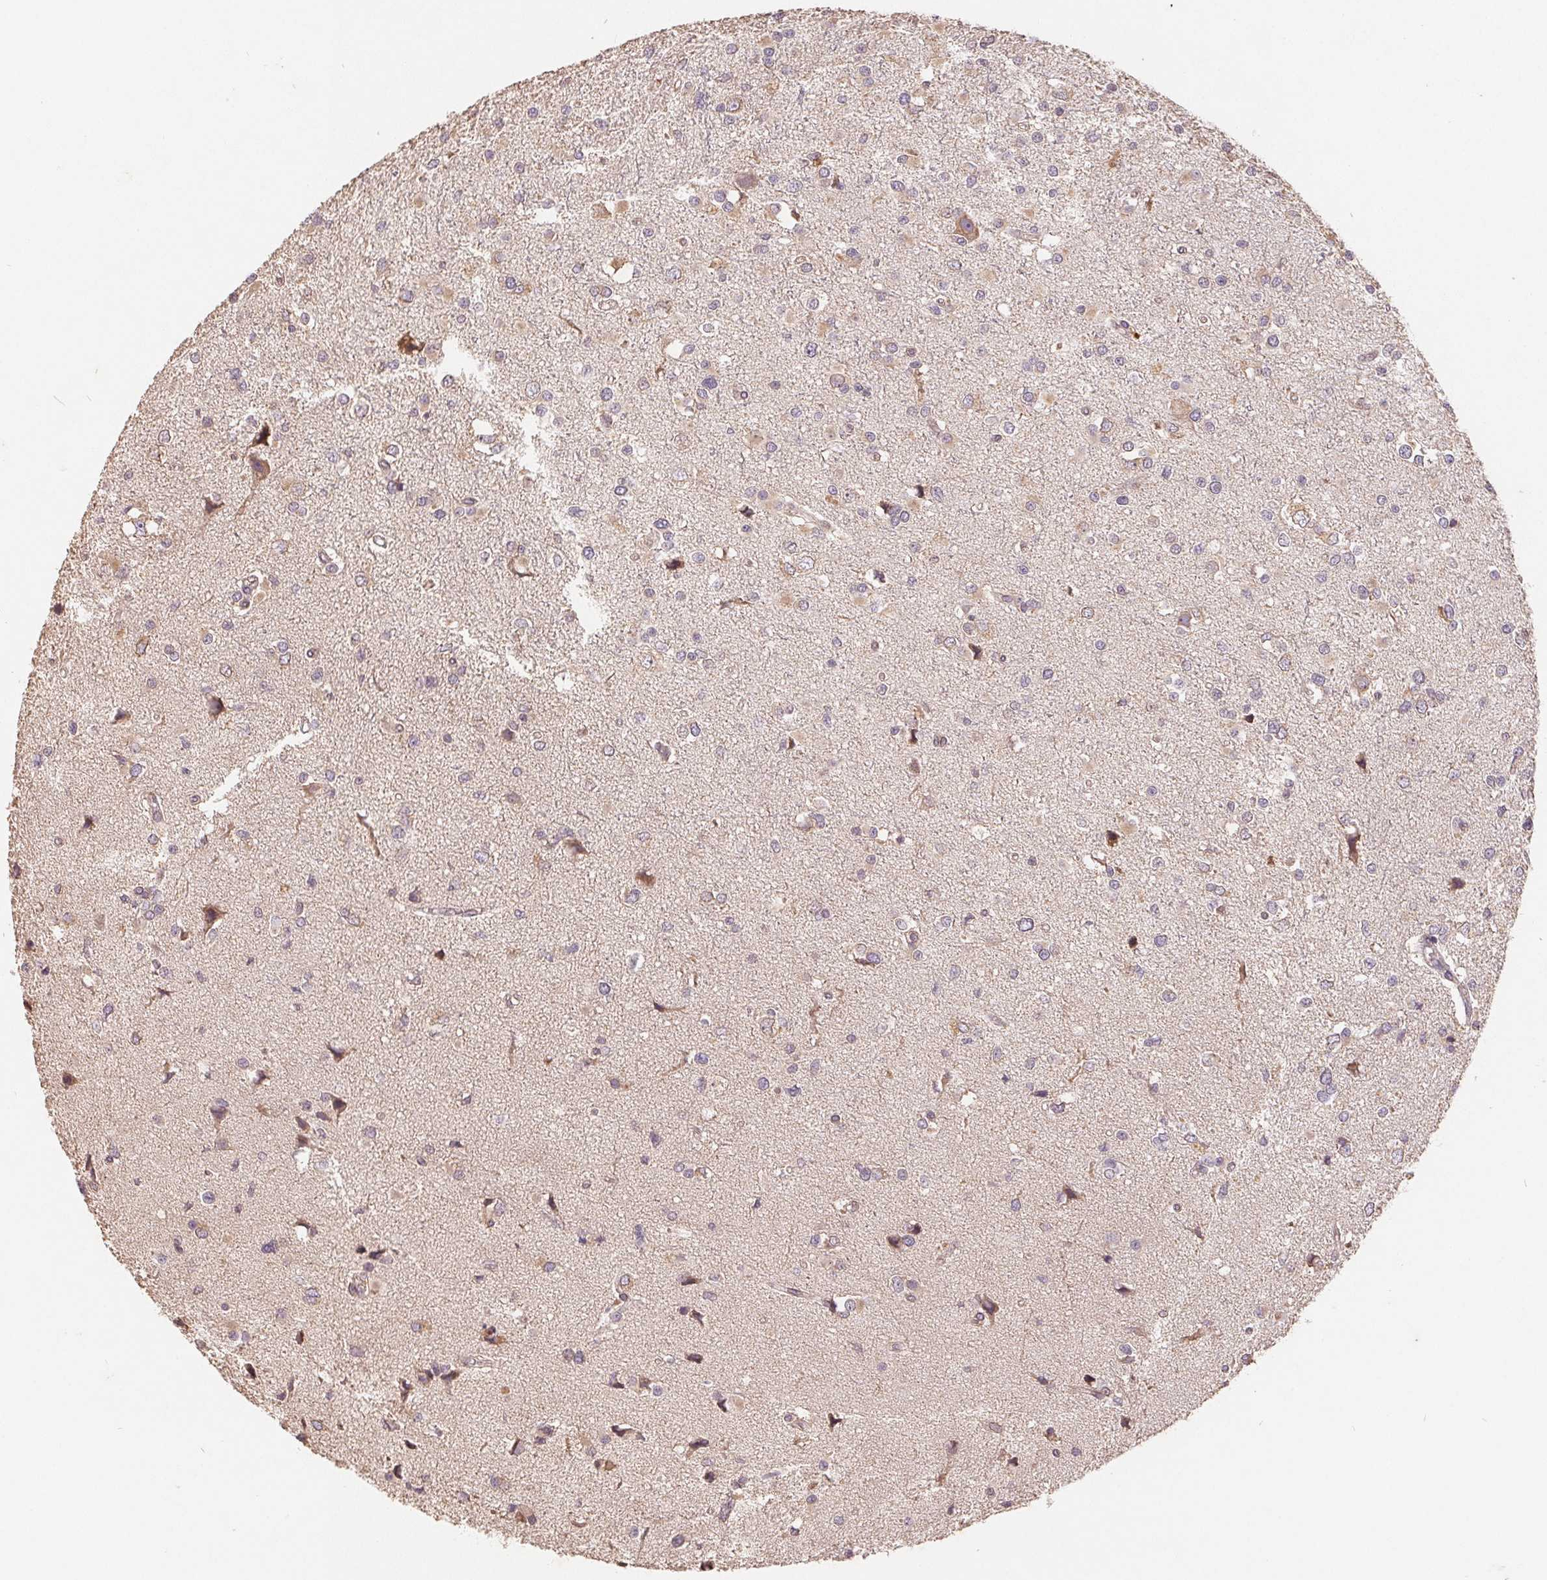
{"staining": {"intensity": "weak", "quantity": "25%-75%", "location": "cytoplasmic/membranous"}, "tissue": "glioma", "cell_type": "Tumor cells", "image_type": "cancer", "snomed": [{"axis": "morphology", "description": "Glioma, malignant, High grade"}, {"axis": "topography", "description": "Brain"}], "caption": "Immunohistochemical staining of human high-grade glioma (malignant) demonstrates low levels of weak cytoplasmic/membranous protein staining in approximately 25%-75% of tumor cells.", "gene": "CDIPT", "patient": {"sex": "male", "age": 54}}